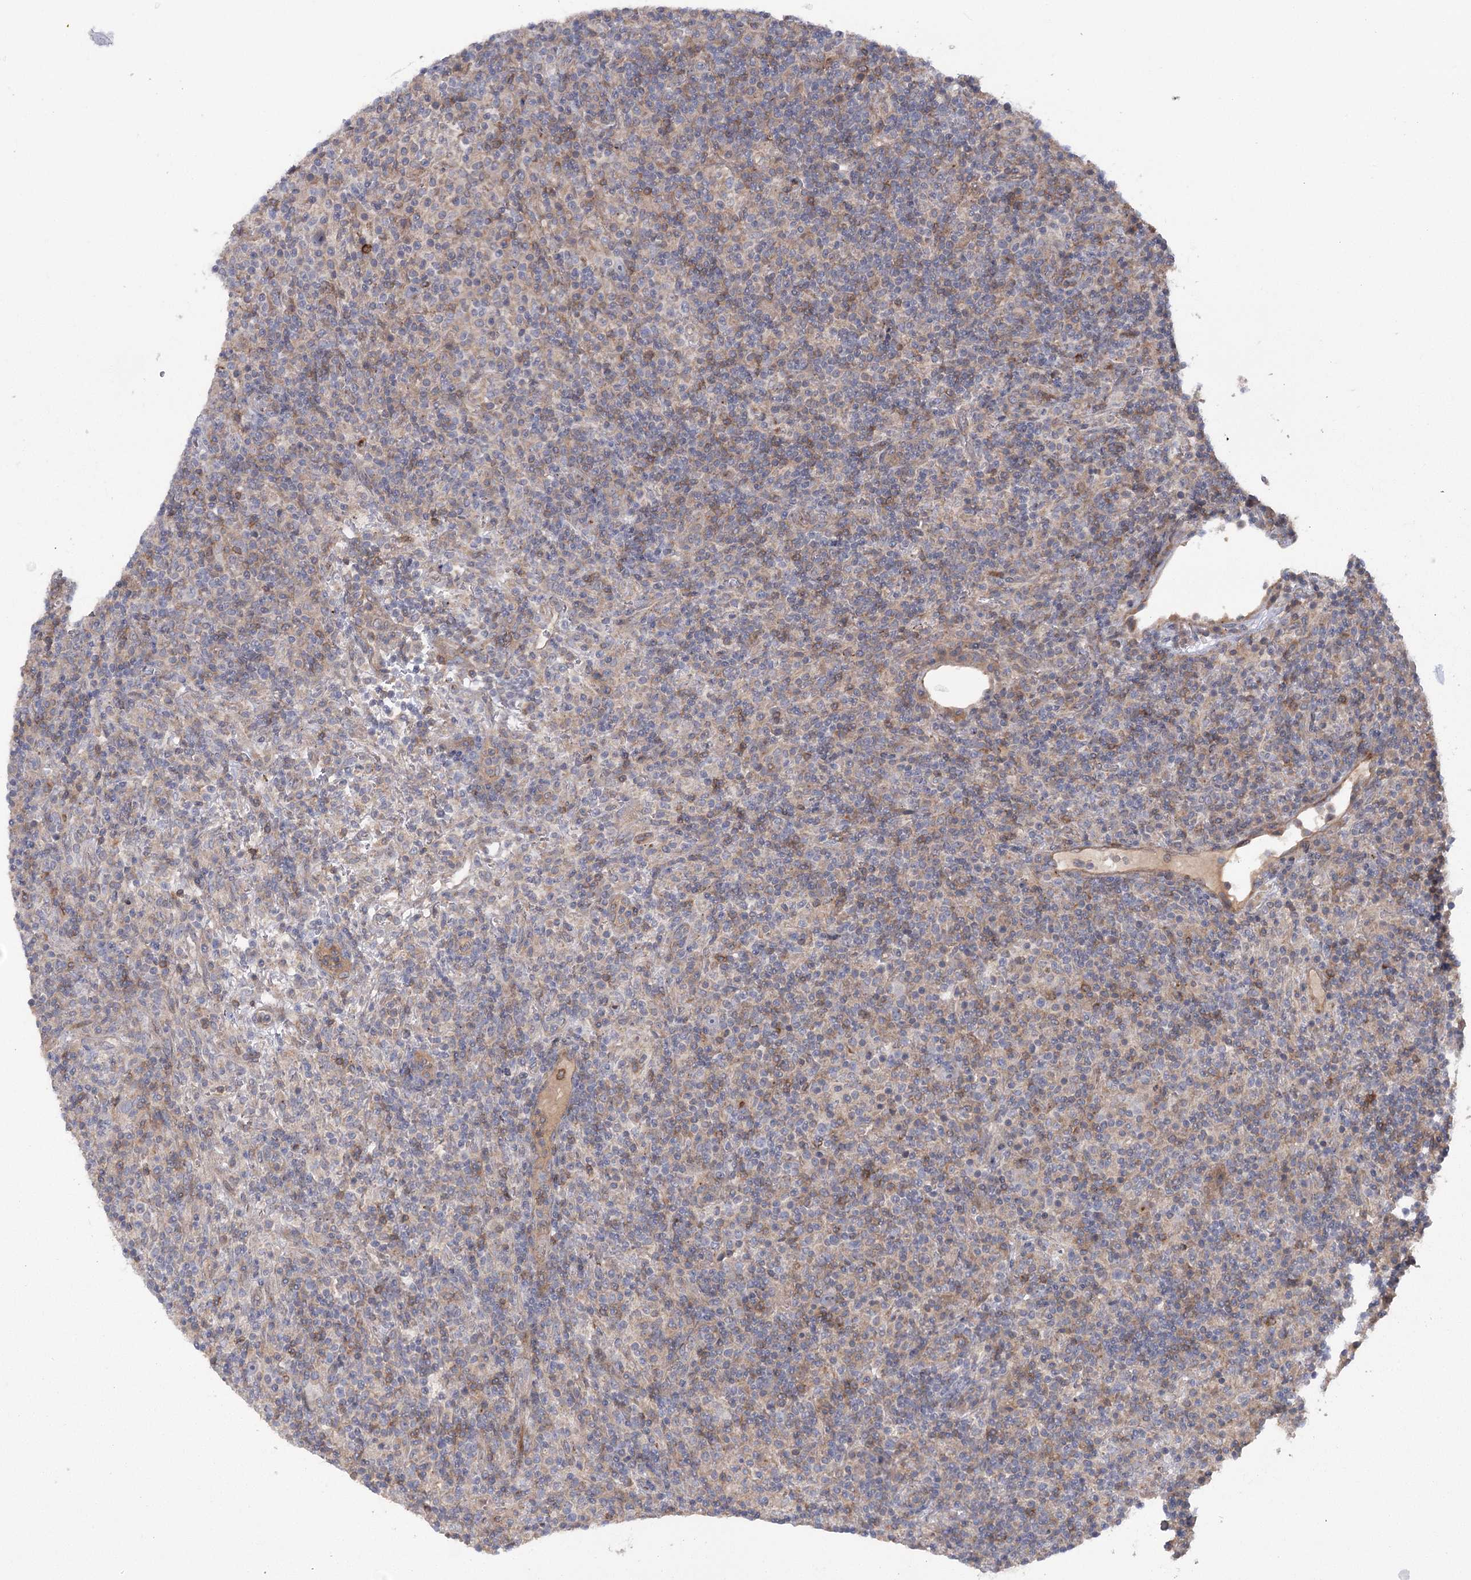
{"staining": {"intensity": "negative", "quantity": "none", "location": "none"}, "tissue": "lymphoma", "cell_type": "Tumor cells", "image_type": "cancer", "snomed": [{"axis": "morphology", "description": "Hodgkin's disease, NOS"}, {"axis": "topography", "description": "Lymph node"}], "caption": "Immunohistochemistry (IHC) histopathology image of human lymphoma stained for a protein (brown), which reveals no positivity in tumor cells.", "gene": "KCNN2", "patient": {"sex": "male", "age": 70}}